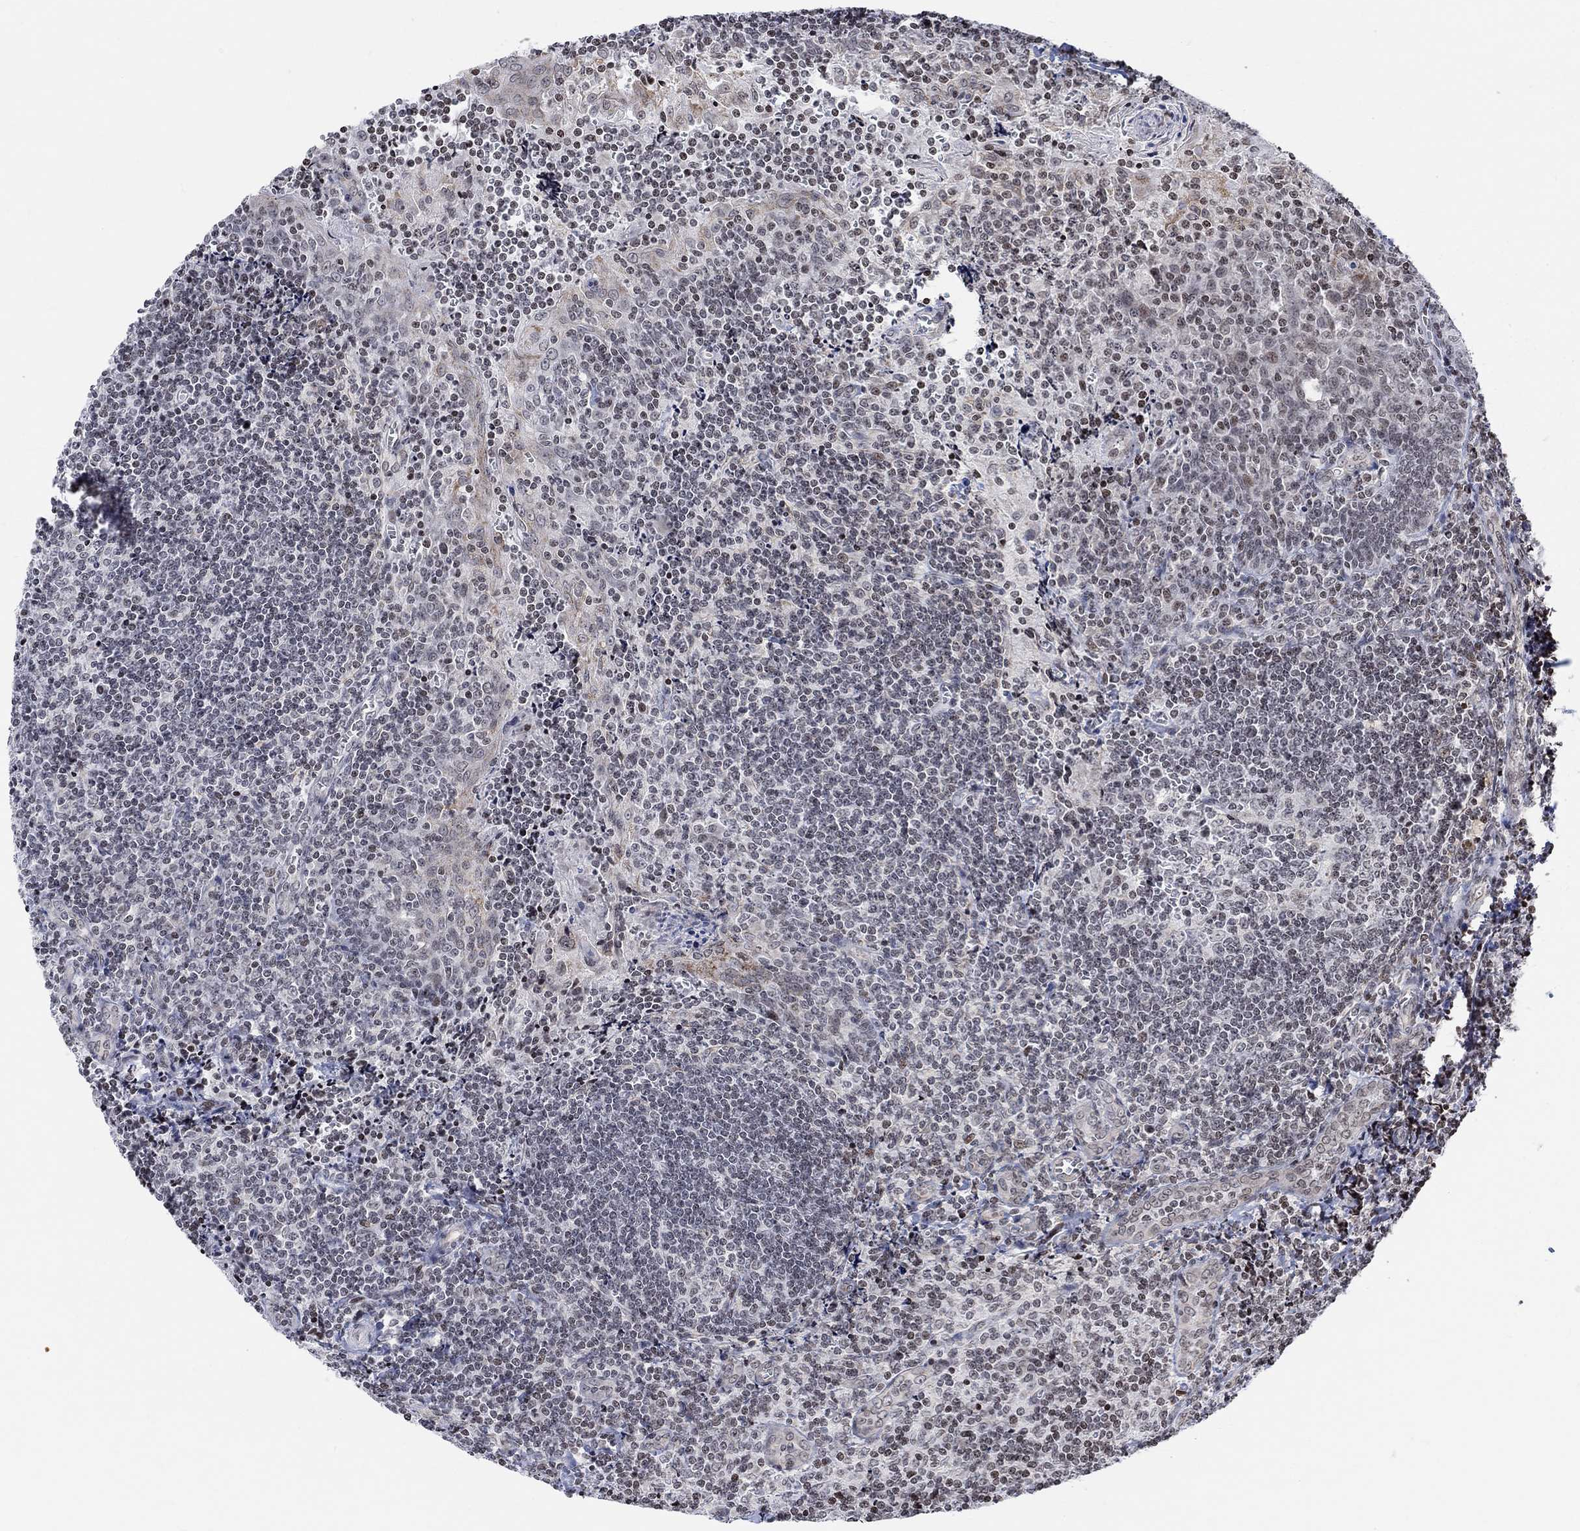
{"staining": {"intensity": "negative", "quantity": "none", "location": "none"}, "tissue": "tonsil", "cell_type": "Germinal center cells", "image_type": "normal", "snomed": [{"axis": "morphology", "description": "Normal tissue, NOS"}, {"axis": "morphology", "description": "Inflammation, NOS"}, {"axis": "topography", "description": "Tonsil"}], "caption": "IHC image of normal tonsil: tonsil stained with DAB (3,3'-diaminobenzidine) displays no significant protein staining in germinal center cells.", "gene": "ABHD14A", "patient": {"sex": "female", "age": 31}}